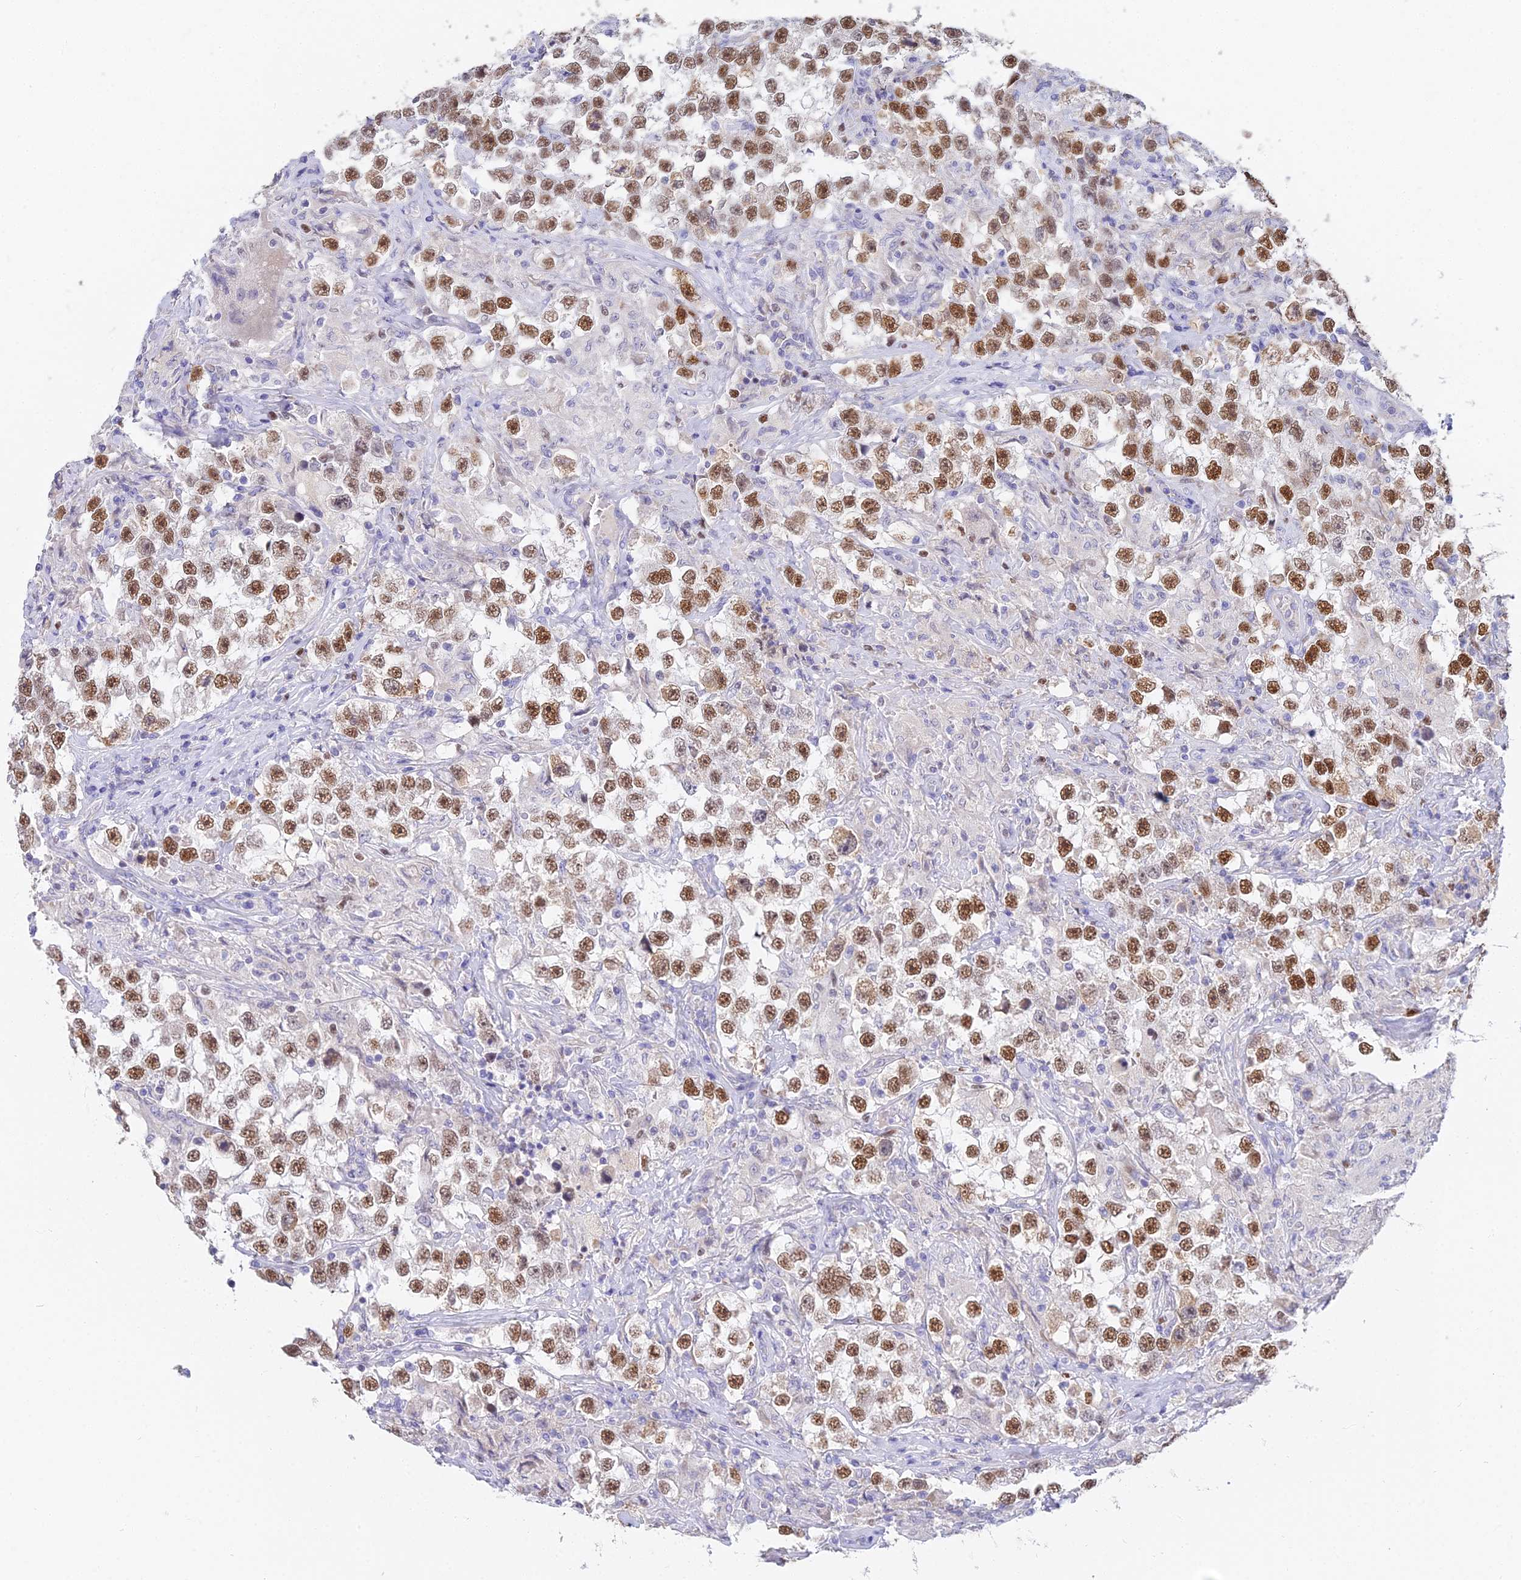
{"staining": {"intensity": "strong", "quantity": ">75%", "location": "nuclear"}, "tissue": "testis cancer", "cell_type": "Tumor cells", "image_type": "cancer", "snomed": [{"axis": "morphology", "description": "Seminoma, NOS"}, {"axis": "topography", "description": "Testis"}], "caption": "Testis seminoma tissue exhibits strong nuclear positivity in approximately >75% of tumor cells Ihc stains the protein of interest in brown and the nuclei are stained blue.", "gene": "MCM2", "patient": {"sex": "male", "age": 46}}